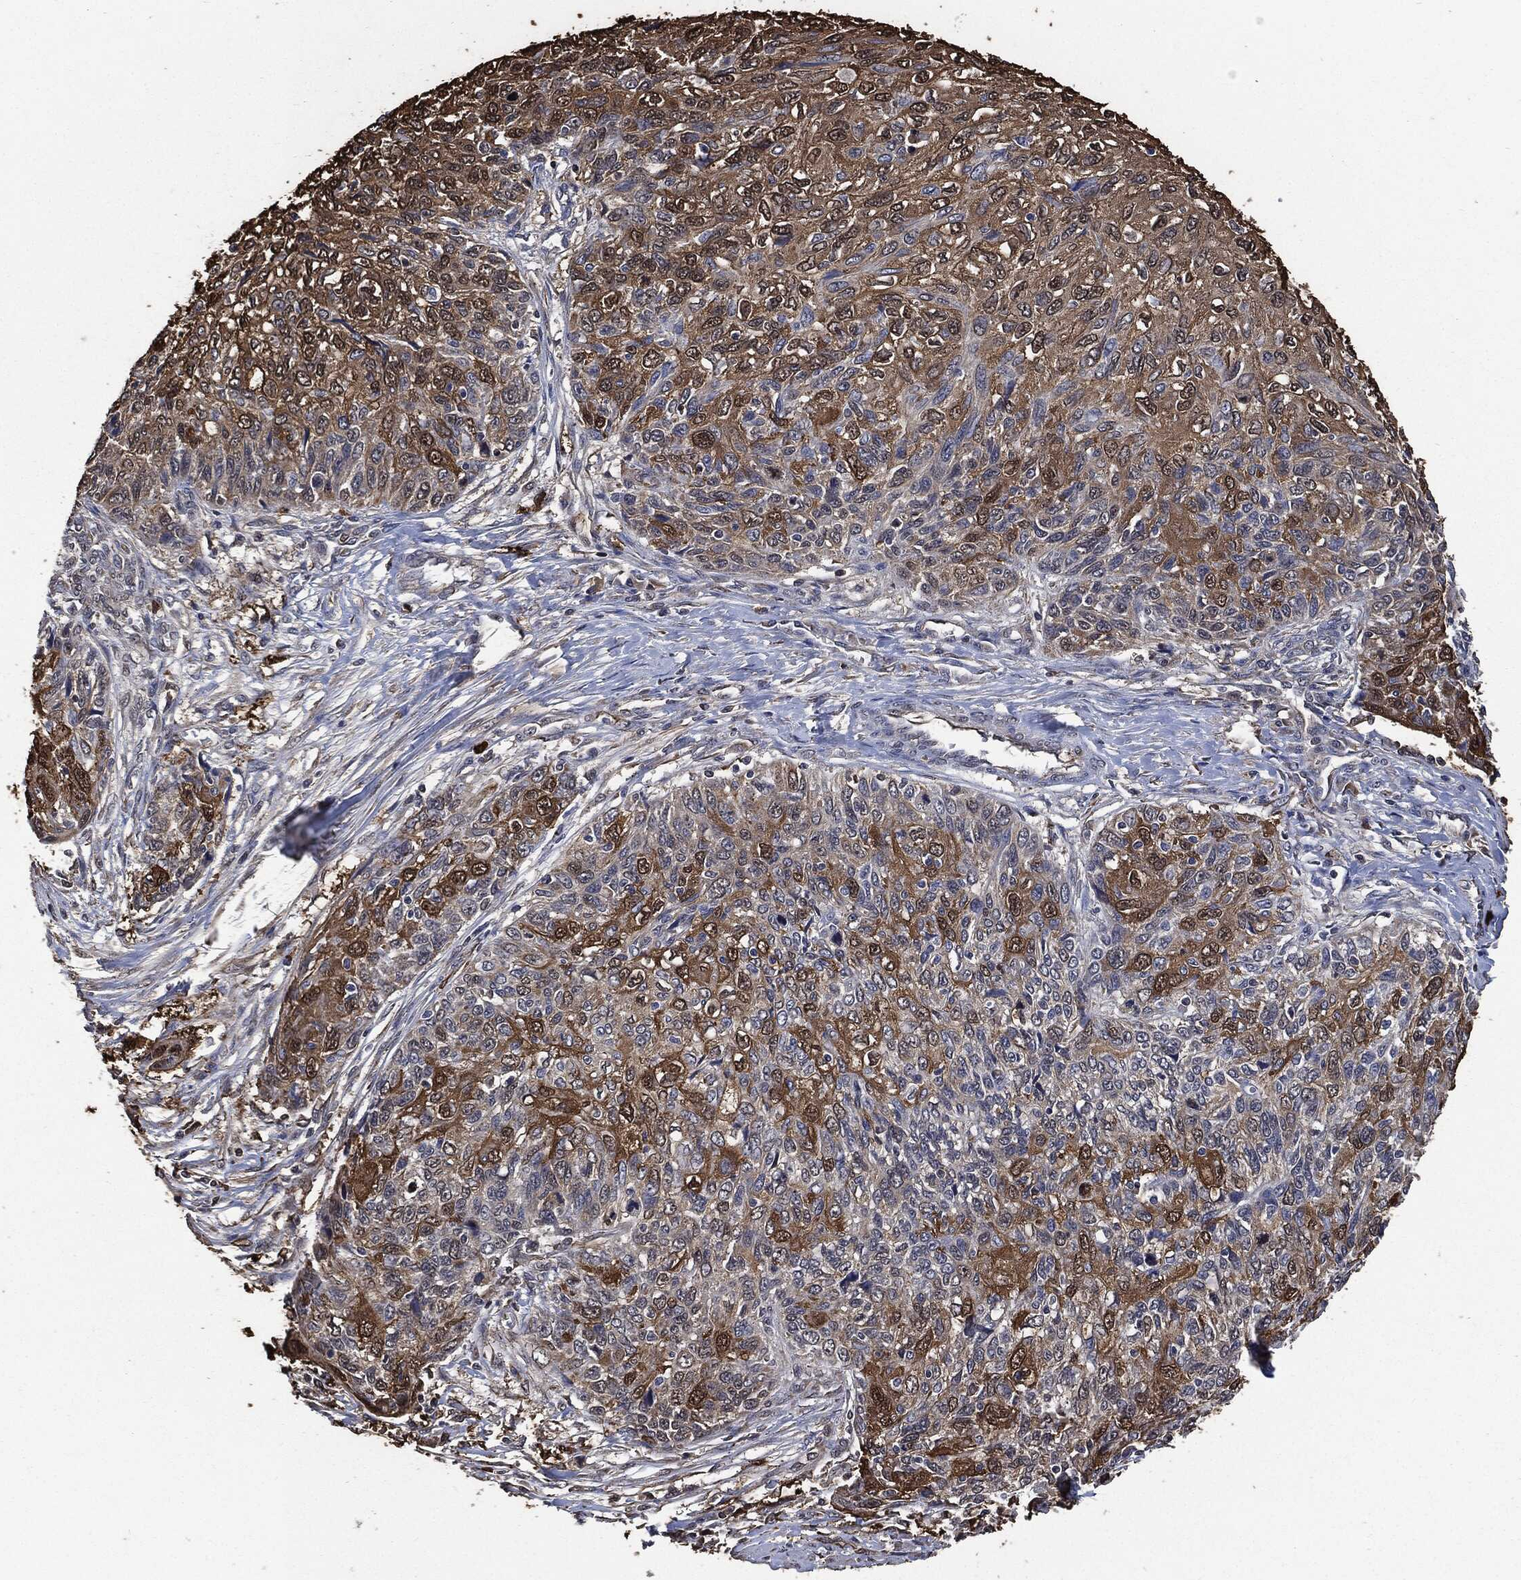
{"staining": {"intensity": "moderate", "quantity": "25%-75%", "location": "nuclear"}, "tissue": "skin cancer", "cell_type": "Tumor cells", "image_type": "cancer", "snomed": [{"axis": "morphology", "description": "Squamous cell carcinoma, NOS"}, {"axis": "topography", "description": "Skin"}], "caption": "This is an image of IHC staining of skin cancer, which shows moderate staining in the nuclear of tumor cells.", "gene": "S100A9", "patient": {"sex": "male", "age": 92}}